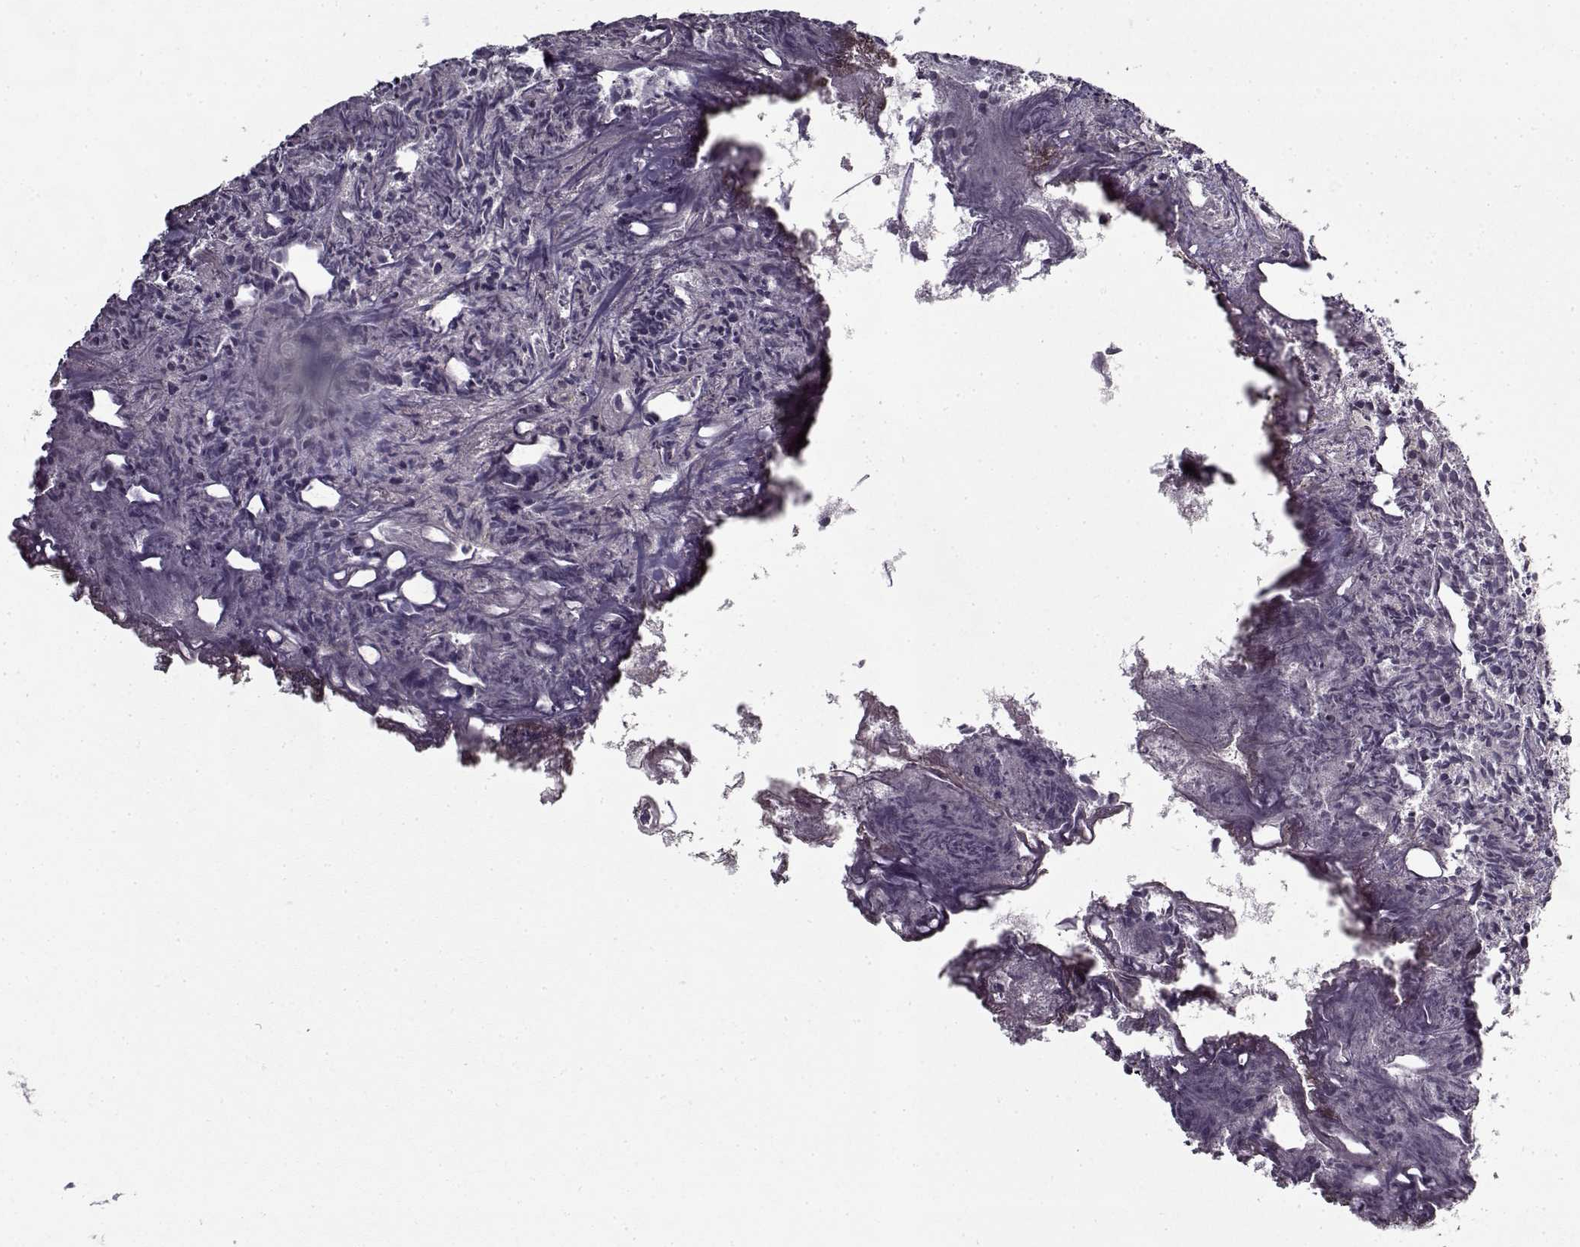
{"staining": {"intensity": "negative", "quantity": "none", "location": "none"}, "tissue": "prostate cancer", "cell_type": "Tumor cells", "image_type": "cancer", "snomed": [{"axis": "morphology", "description": "Adenocarcinoma, High grade"}, {"axis": "topography", "description": "Prostate"}], "caption": "Protein analysis of prostate adenocarcinoma (high-grade) displays no significant expression in tumor cells.", "gene": "LAMA2", "patient": {"sex": "male", "age": 58}}